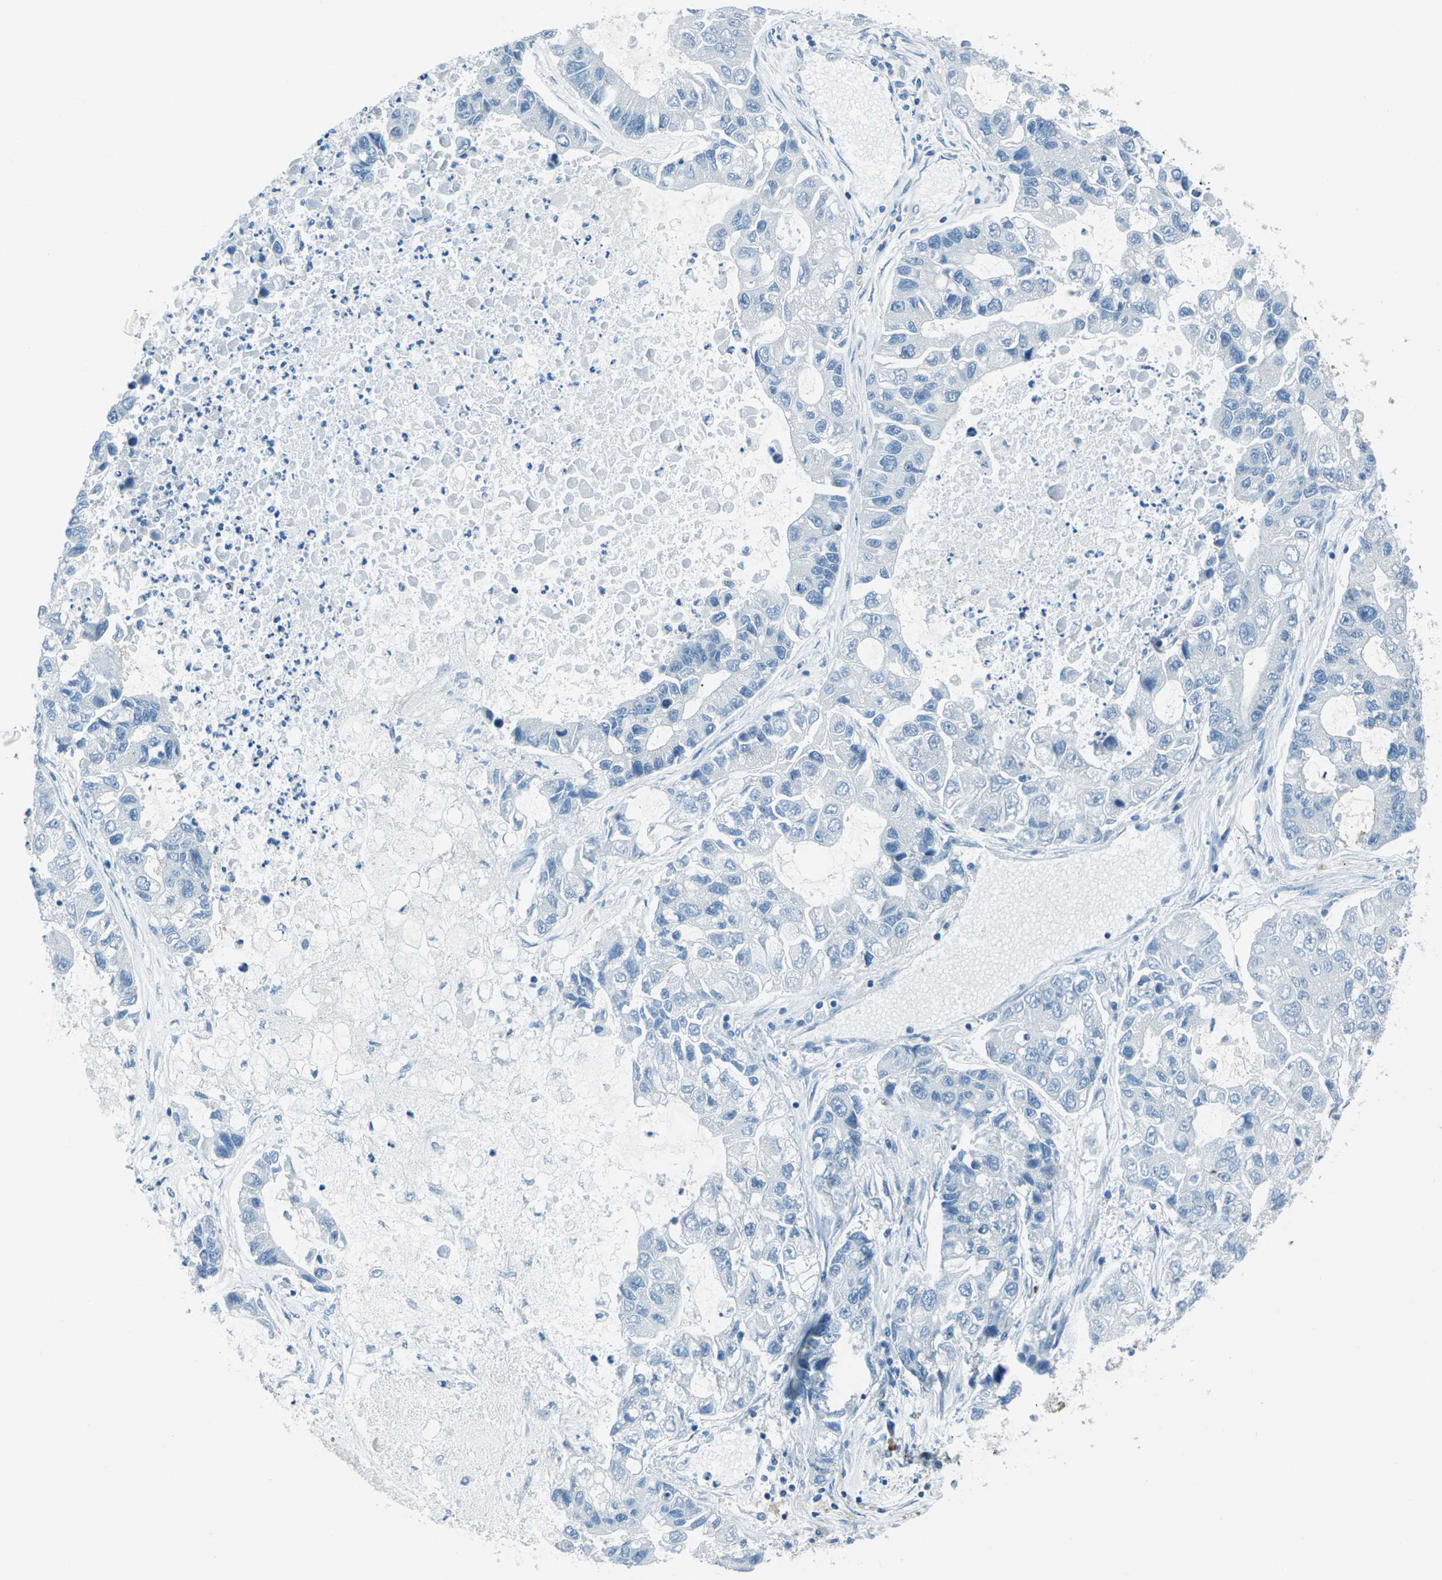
{"staining": {"intensity": "negative", "quantity": "none", "location": "none"}, "tissue": "lung cancer", "cell_type": "Tumor cells", "image_type": "cancer", "snomed": [{"axis": "morphology", "description": "Adenocarcinoma, NOS"}, {"axis": "topography", "description": "Lung"}], "caption": "IHC image of neoplastic tissue: lung cancer stained with DAB demonstrates no significant protein staining in tumor cells.", "gene": "NANOS2", "patient": {"sex": "female", "age": 51}}